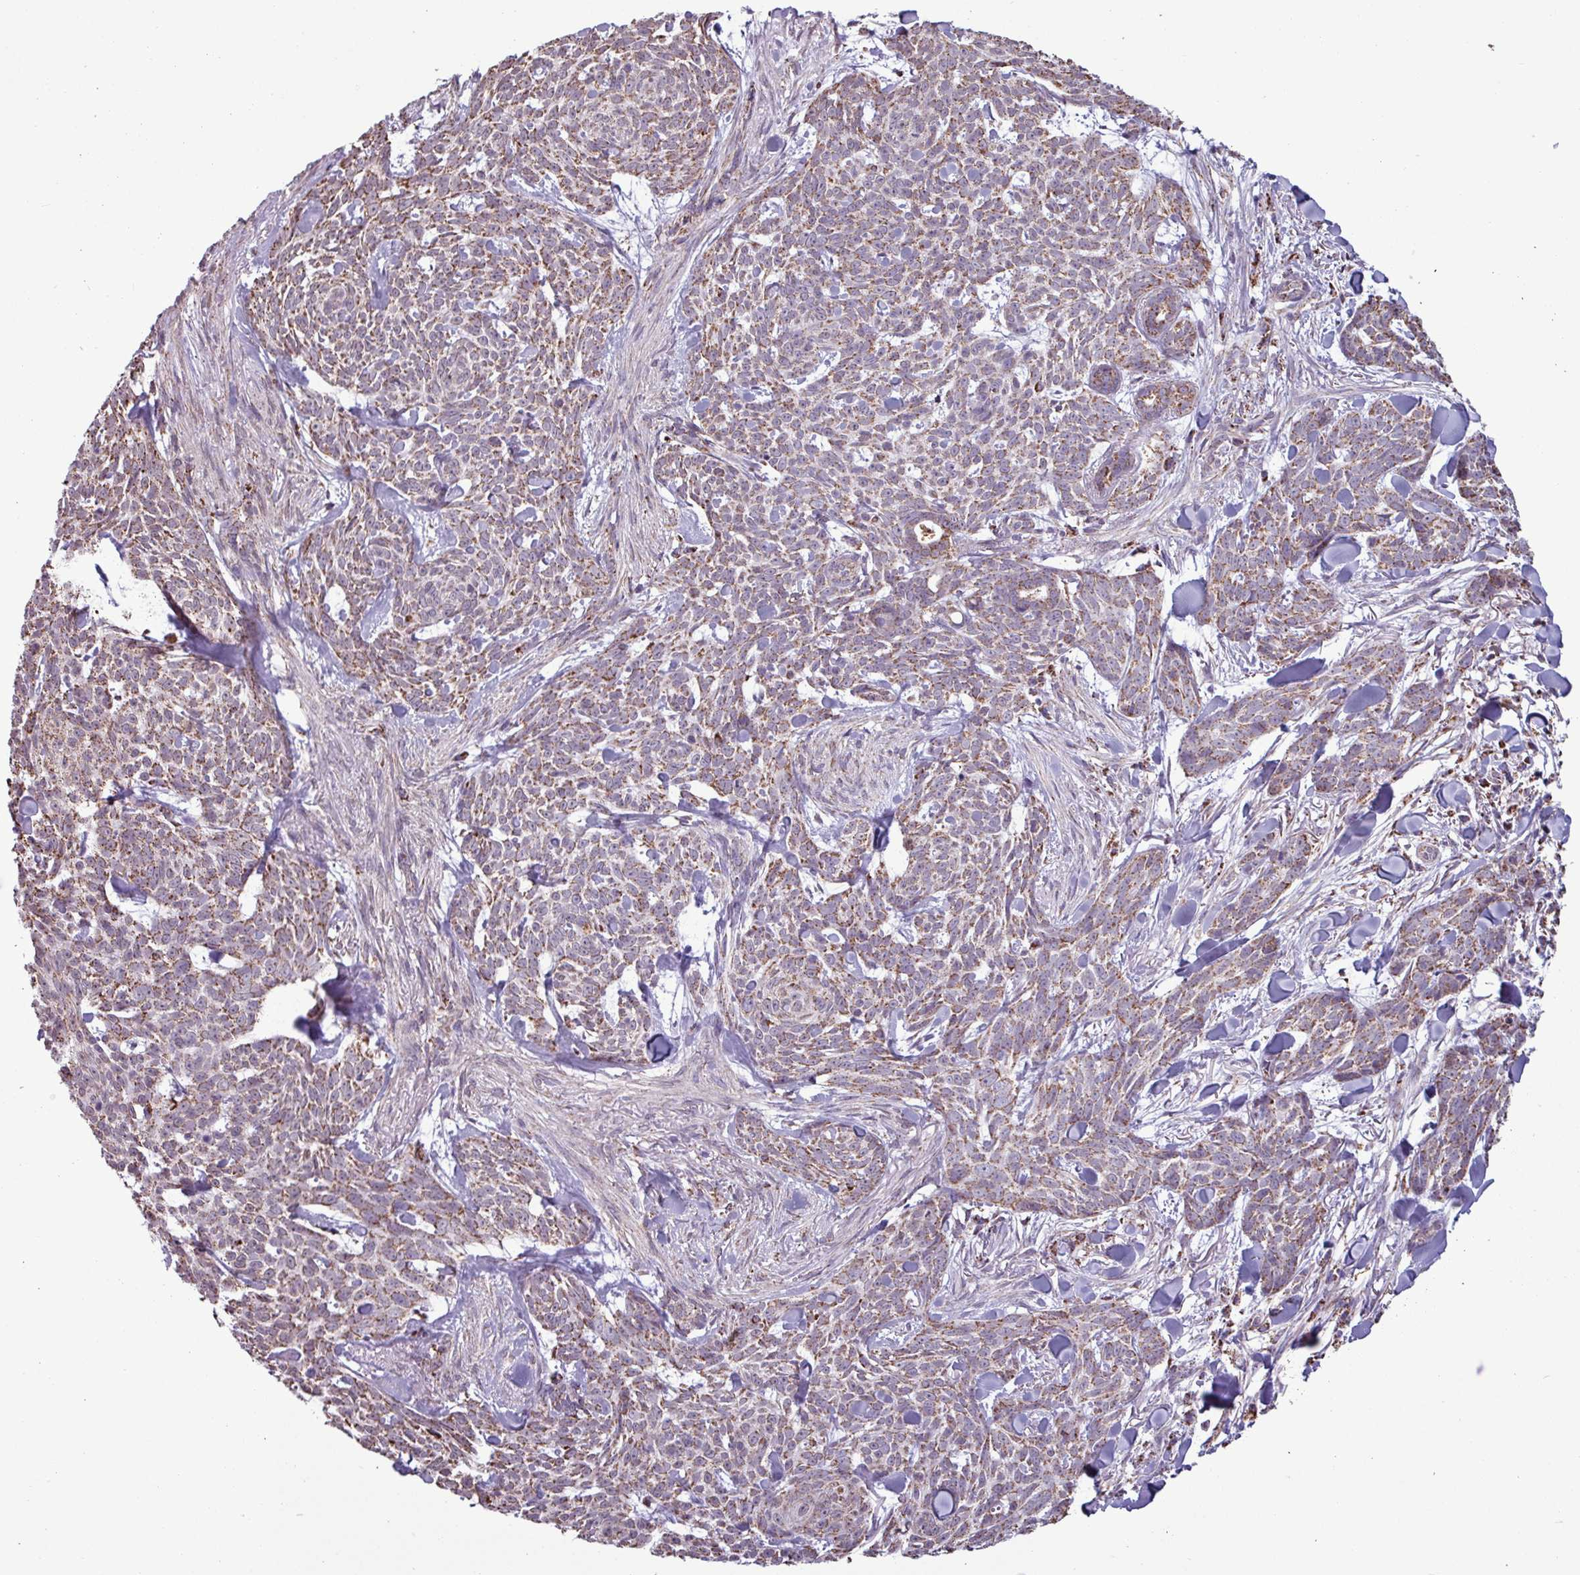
{"staining": {"intensity": "moderate", "quantity": ">75%", "location": "cytoplasmic/membranous"}, "tissue": "skin cancer", "cell_type": "Tumor cells", "image_type": "cancer", "snomed": [{"axis": "morphology", "description": "Basal cell carcinoma"}, {"axis": "topography", "description": "Skin"}], "caption": "Brown immunohistochemical staining in skin basal cell carcinoma displays moderate cytoplasmic/membranous staining in approximately >75% of tumor cells.", "gene": "ALG8", "patient": {"sex": "female", "age": 93}}